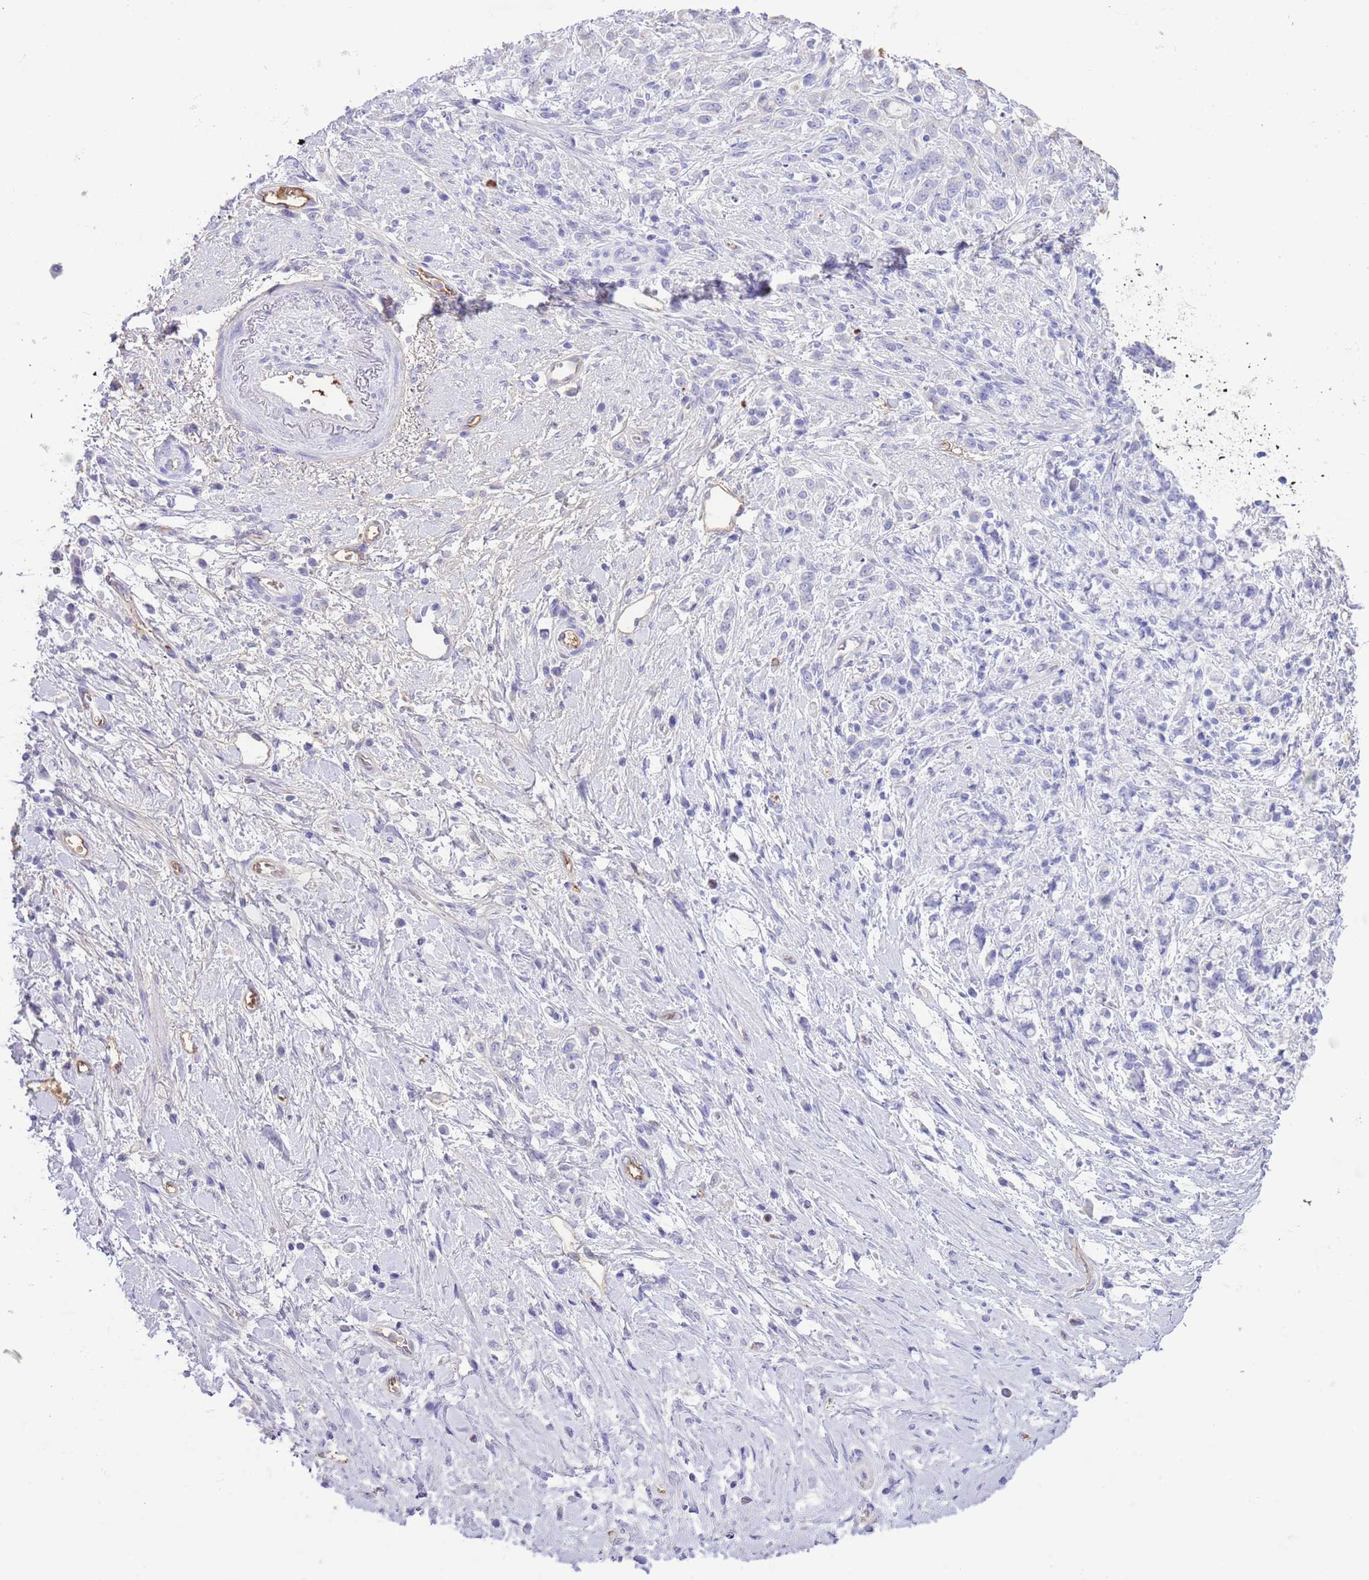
{"staining": {"intensity": "negative", "quantity": "none", "location": "none"}, "tissue": "stomach cancer", "cell_type": "Tumor cells", "image_type": "cancer", "snomed": [{"axis": "morphology", "description": "Adenocarcinoma, NOS"}, {"axis": "topography", "description": "Stomach"}], "caption": "This is an immunohistochemistry (IHC) image of stomach adenocarcinoma. There is no positivity in tumor cells.", "gene": "IGF1", "patient": {"sex": "female", "age": 60}}